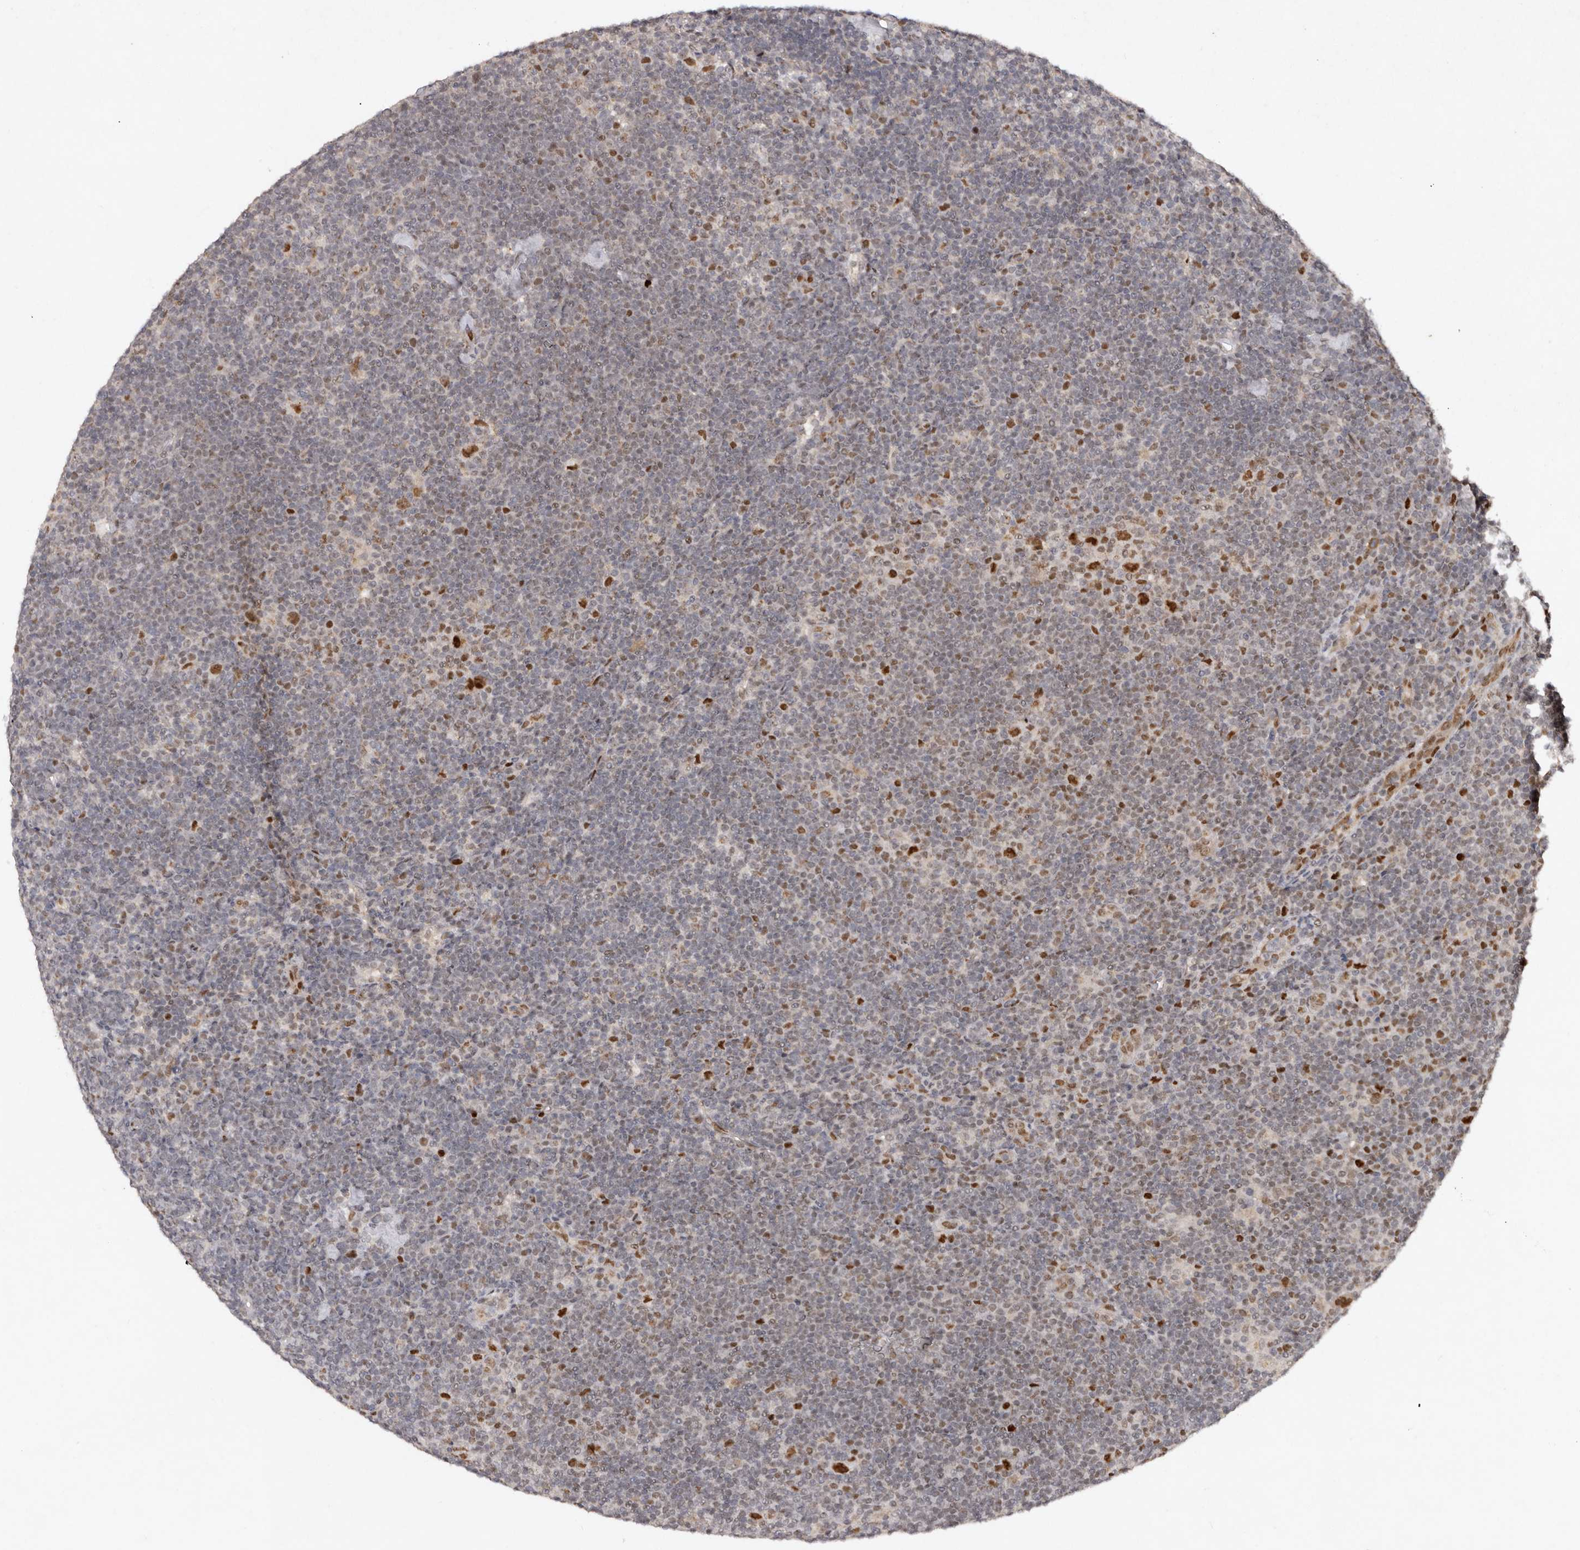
{"staining": {"intensity": "strong", "quantity": ">75%", "location": "nuclear"}, "tissue": "lymphoma", "cell_type": "Tumor cells", "image_type": "cancer", "snomed": [{"axis": "morphology", "description": "Hodgkin's disease, NOS"}, {"axis": "topography", "description": "Lymph node"}], "caption": "Immunohistochemical staining of human lymphoma displays high levels of strong nuclear positivity in about >75% of tumor cells. (DAB = brown stain, brightfield microscopy at high magnification).", "gene": "KLF7", "patient": {"sex": "female", "age": 57}}